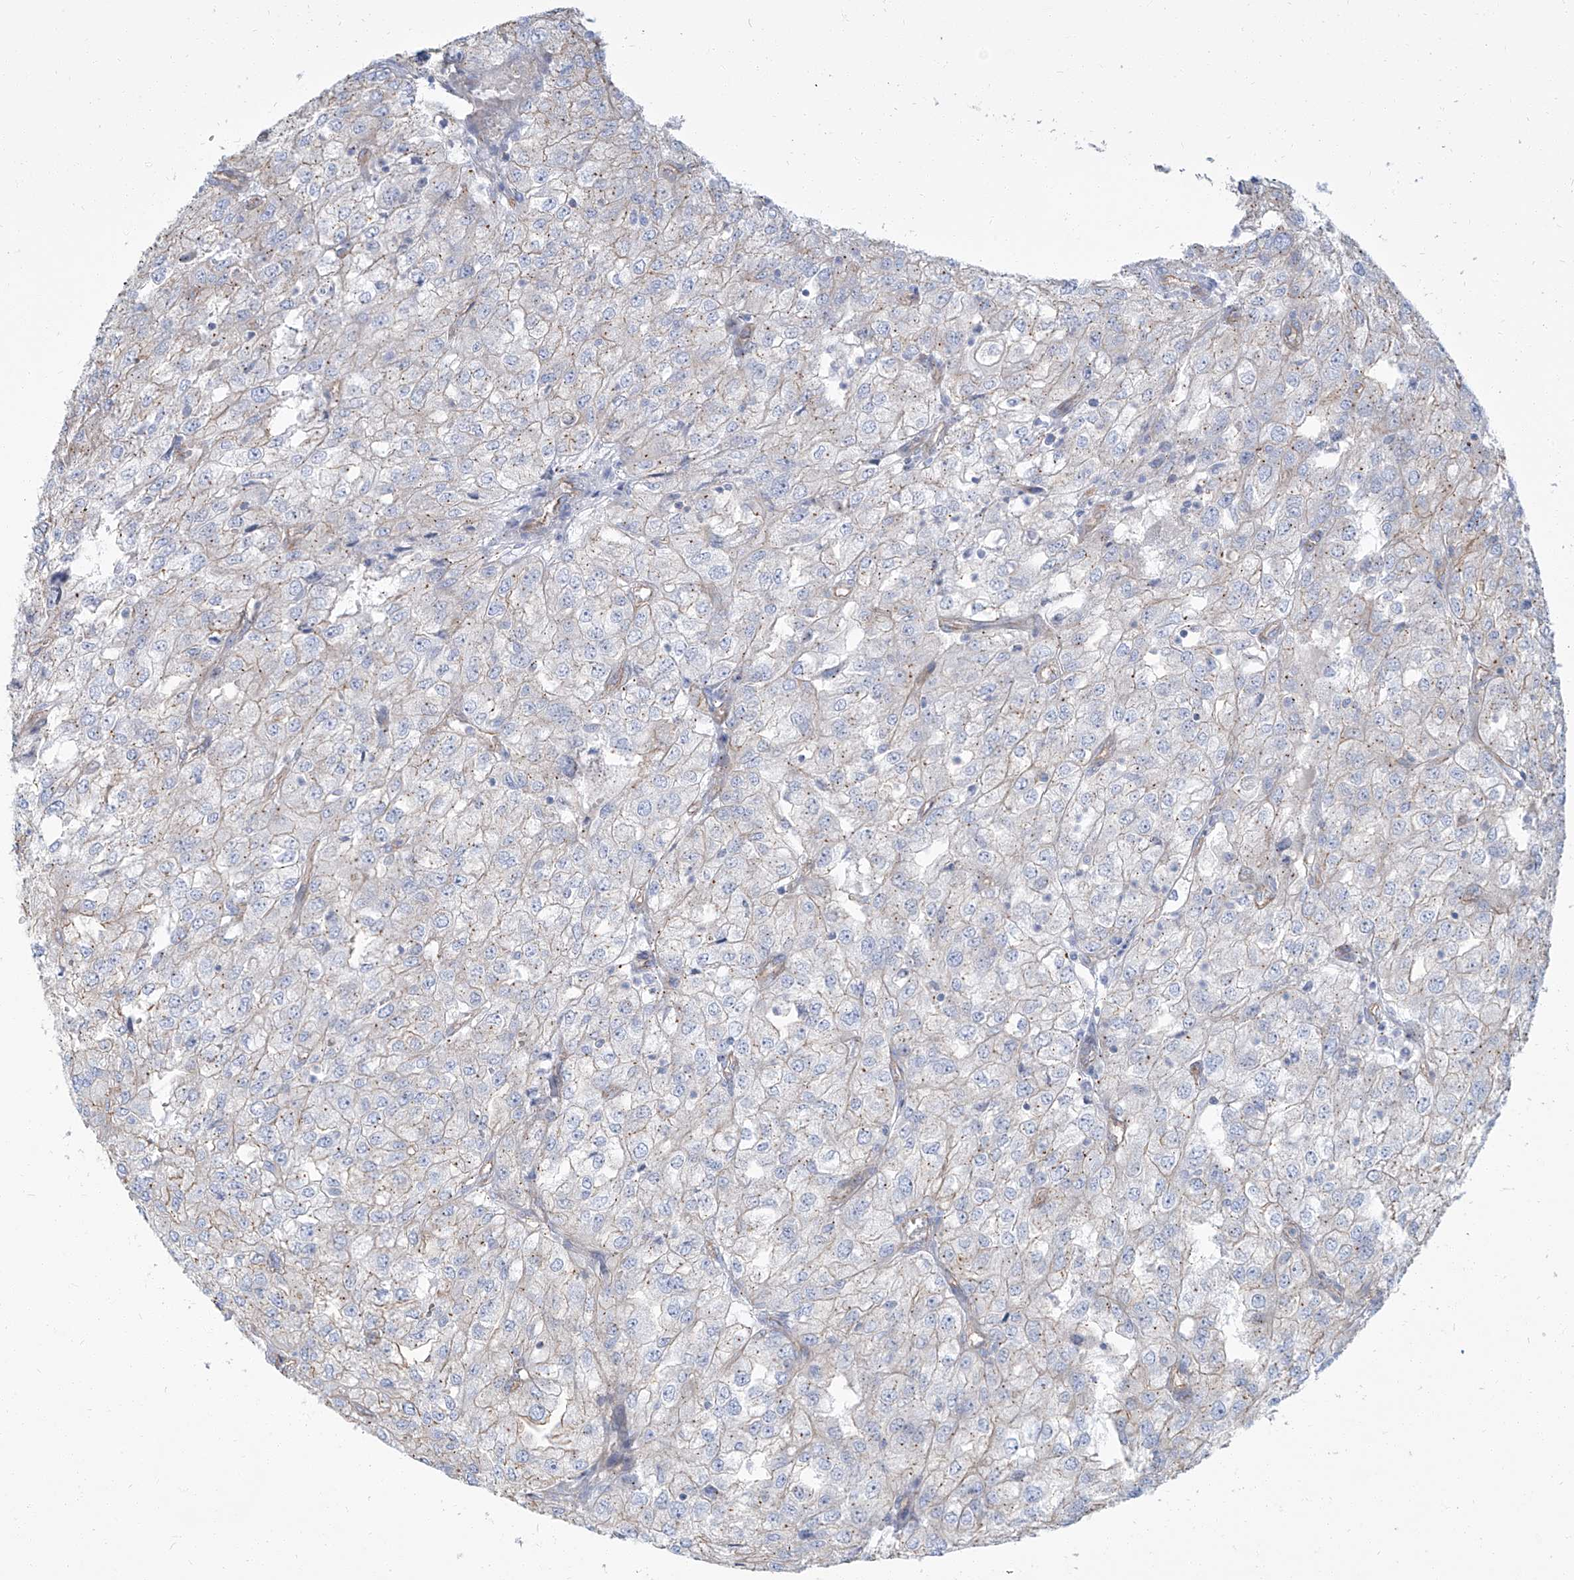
{"staining": {"intensity": "weak", "quantity": "<25%", "location": "cytoplasmic/membranous"}, "tissue": "renal cancer", "cell_type": "Tumor cells", "image_type": "cancer", "snomed": [{"axis": "morphology", "description": "Adenocarcinoma, NOS"}, {"axis": "topography", "description": "Kidney"}], "caption": "Immunohistochemical staining of renal cancer demonstrates no significant positivity in tumor cells.", "gene": "TXLNB", "patient": {"sex": "female", "age": 54}}